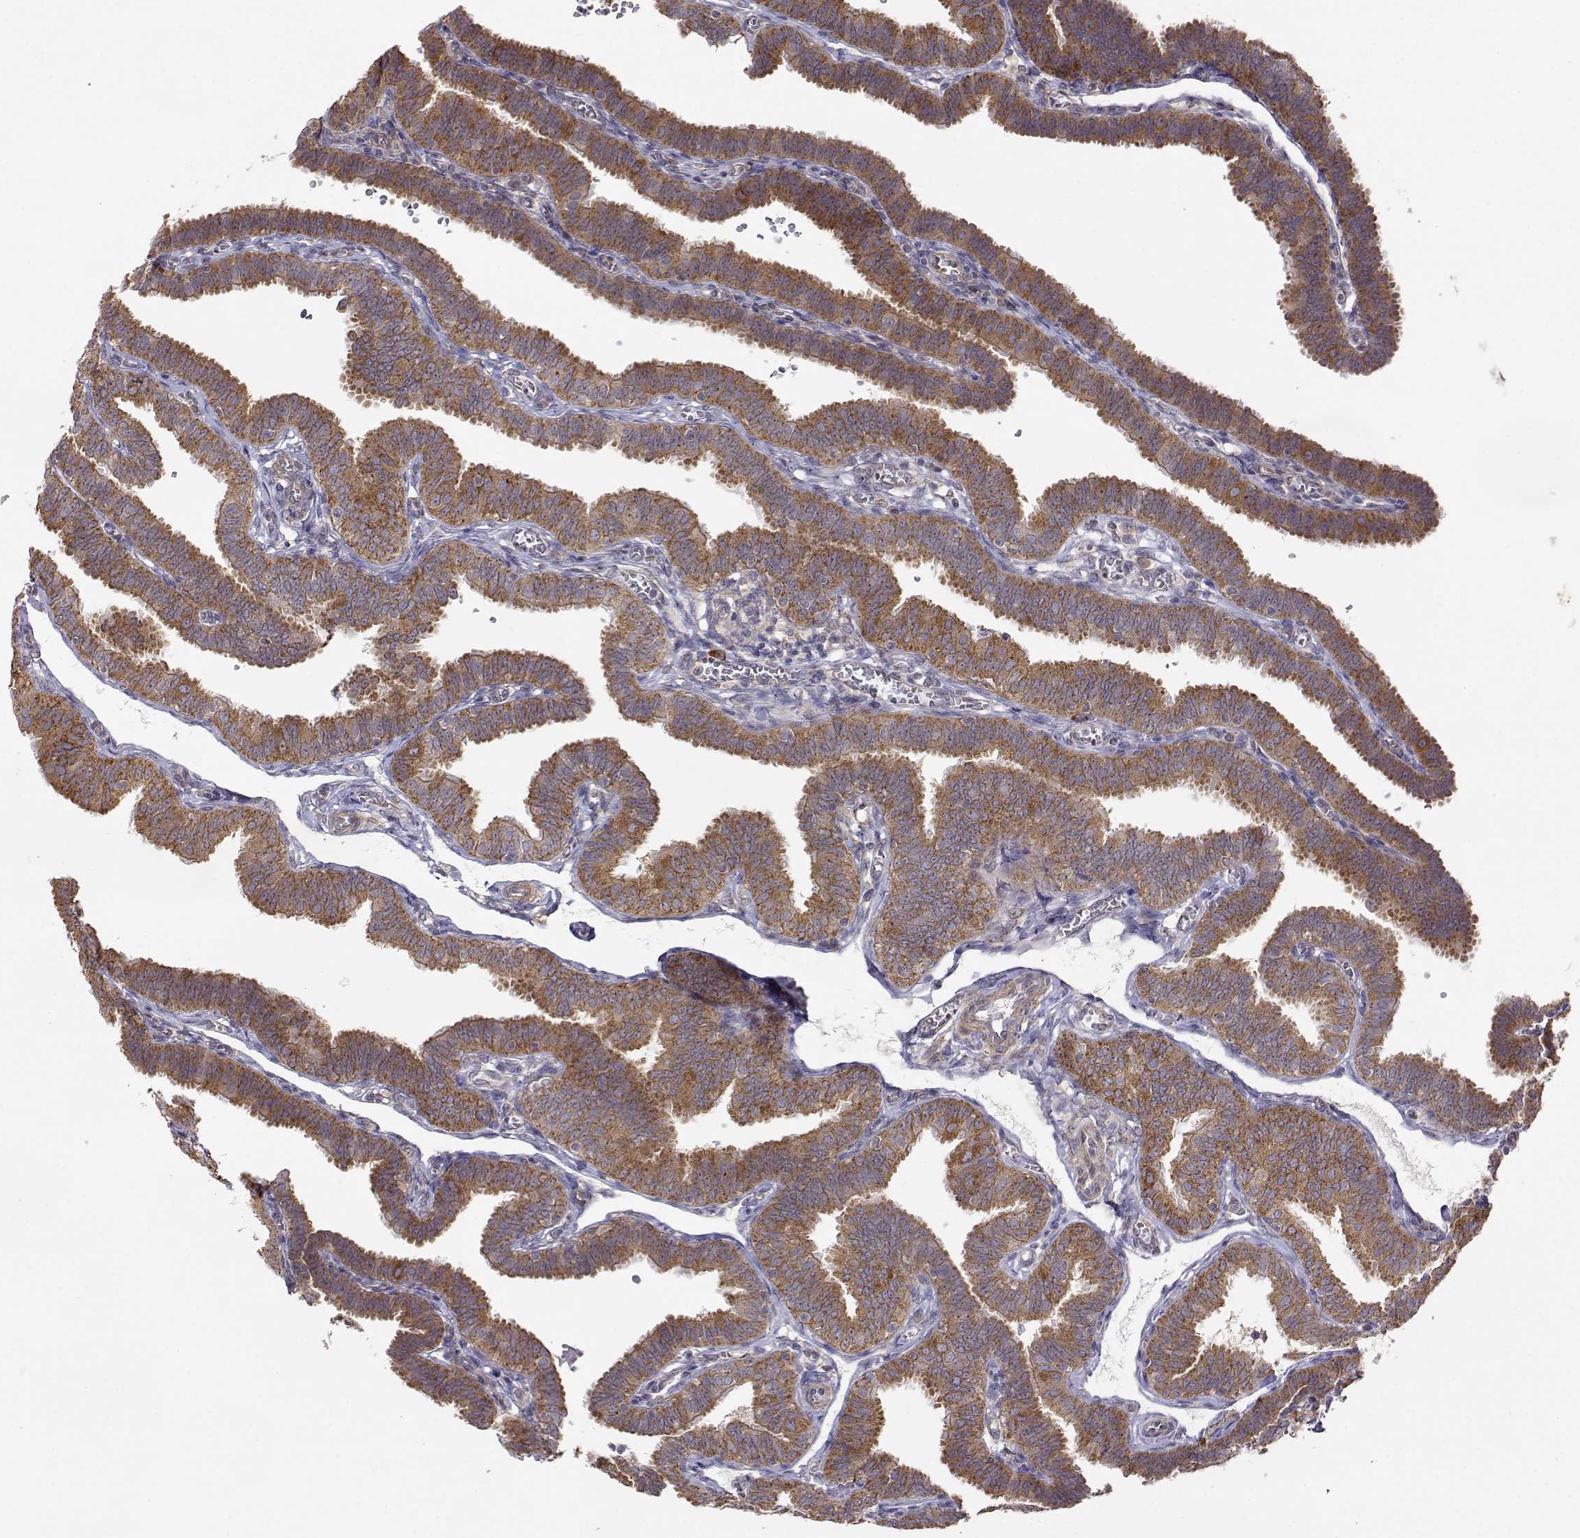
{"staining": {"intensity": "moderate", "quantity": ">75%", "location": "cytoplasmic/membranous"}, "tissue": "fallopian tube", "cell_type": "Glandular cells", "image_type": "normal", "snomed": [{"axis": "morphology", "description": "Normal tissue, NOS"}, {"axis": "topography", "description": "Fallopian tube"}], "caption": "Protein expression analysis of unremarkable human fallopian tube reveals moderate cytoplasmic/membranous expression in approximately >75% of glandular cells. Nuclei are stained in blue.", "gene": "PAIP1", "patient": {"sex": "female", "age": 25}}